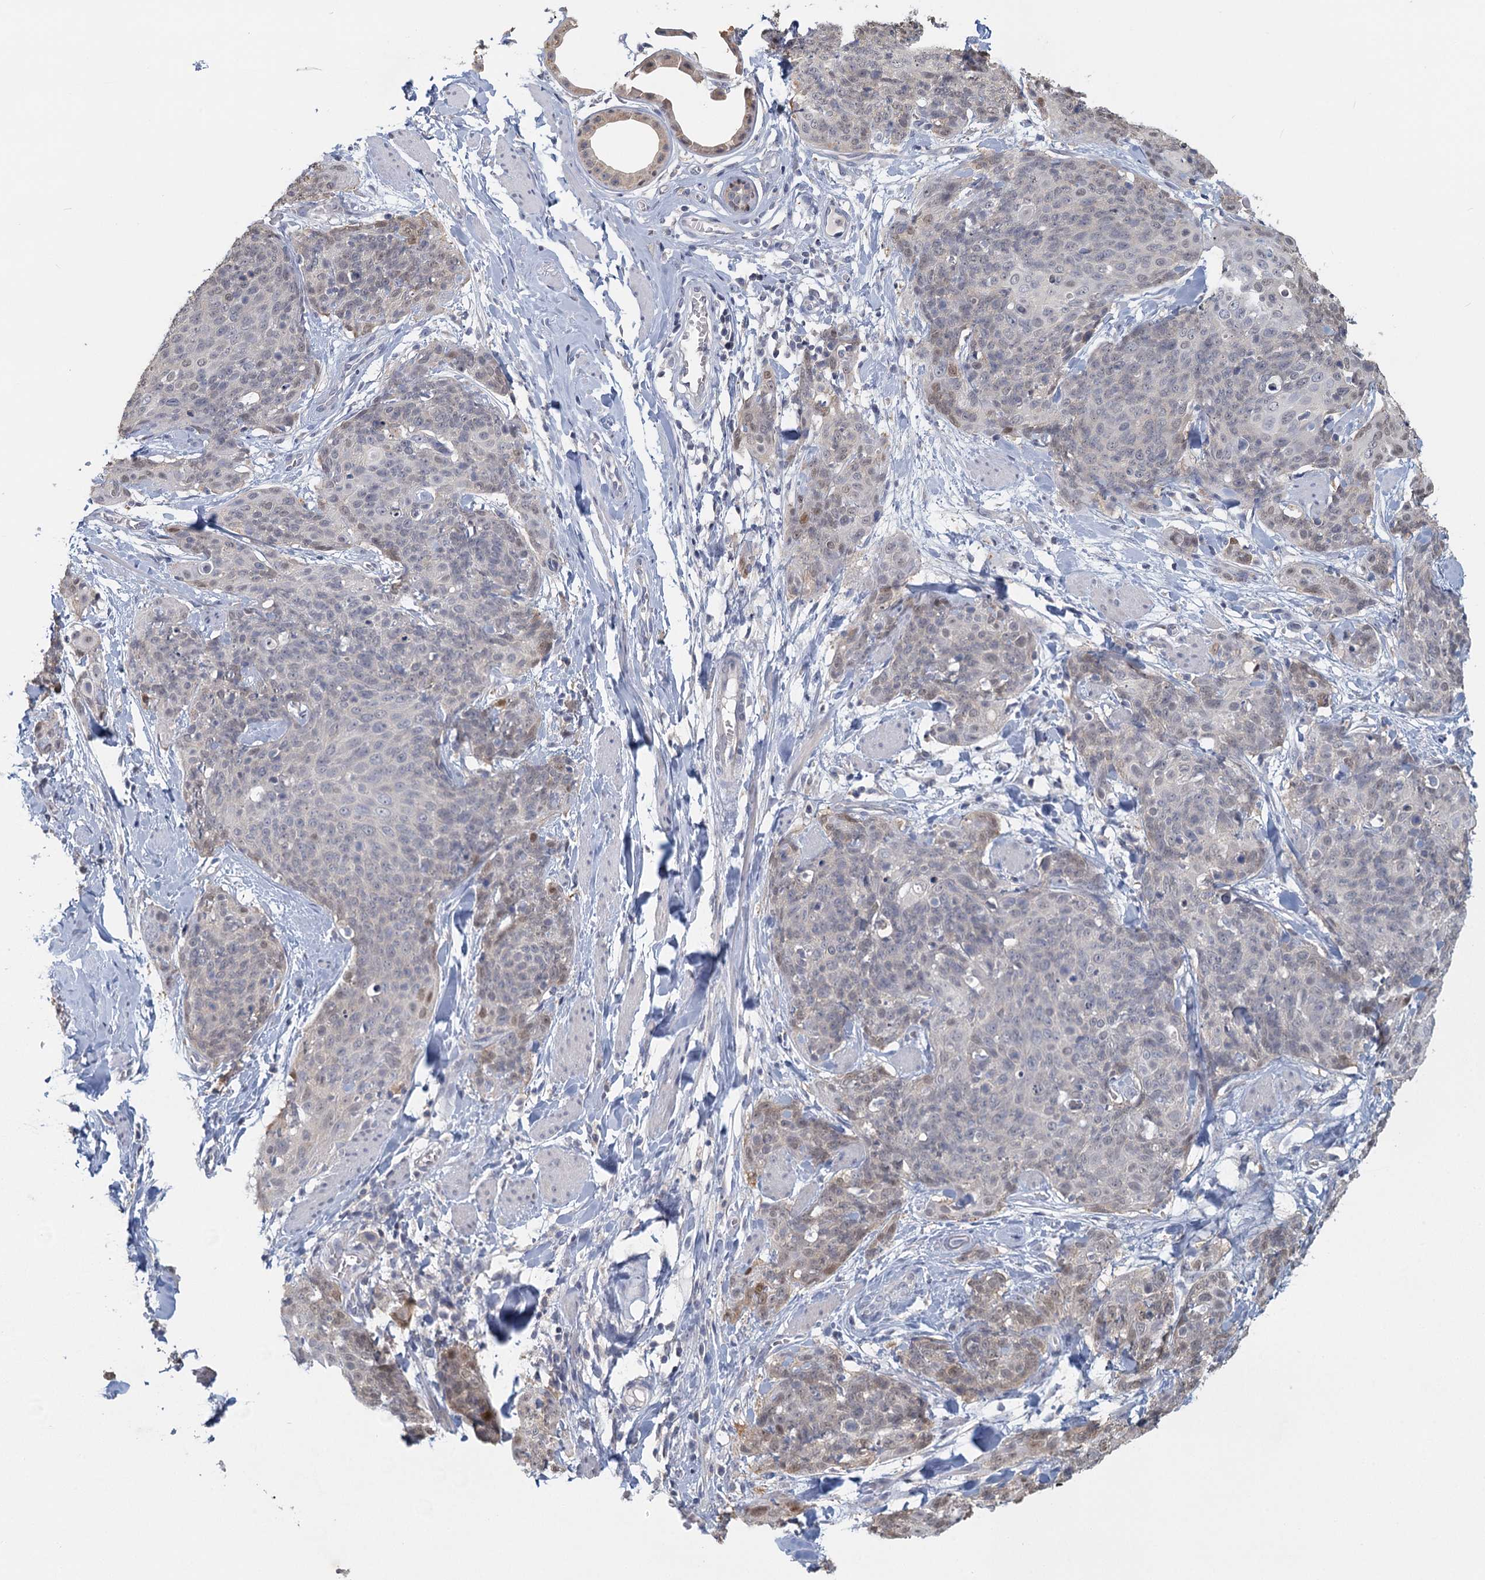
{"staining": {"intensity": "moderate", "quantity": "<25%", "location": "cytoplasmic/membranous,nuclear"}, "tissue": "skin cancer", "cell_type": "Tumor cells", "image_type": "cancer", "snomed": [{"axis": "morphology", "description": "Squamous cell carcinoma, NOS"}, {"axis": "topography", "description": "Skin"}, {"axis": "topography", "description": "Vulva"}], "caption": "Protein staining reveals moderate cytoplasmic/membranous and nuclear expression in about <25% of tumor cells in skin squamous cell carcinoma.", "gene": "MYO7B", "patient": {"sex": "female", "age": 85}}